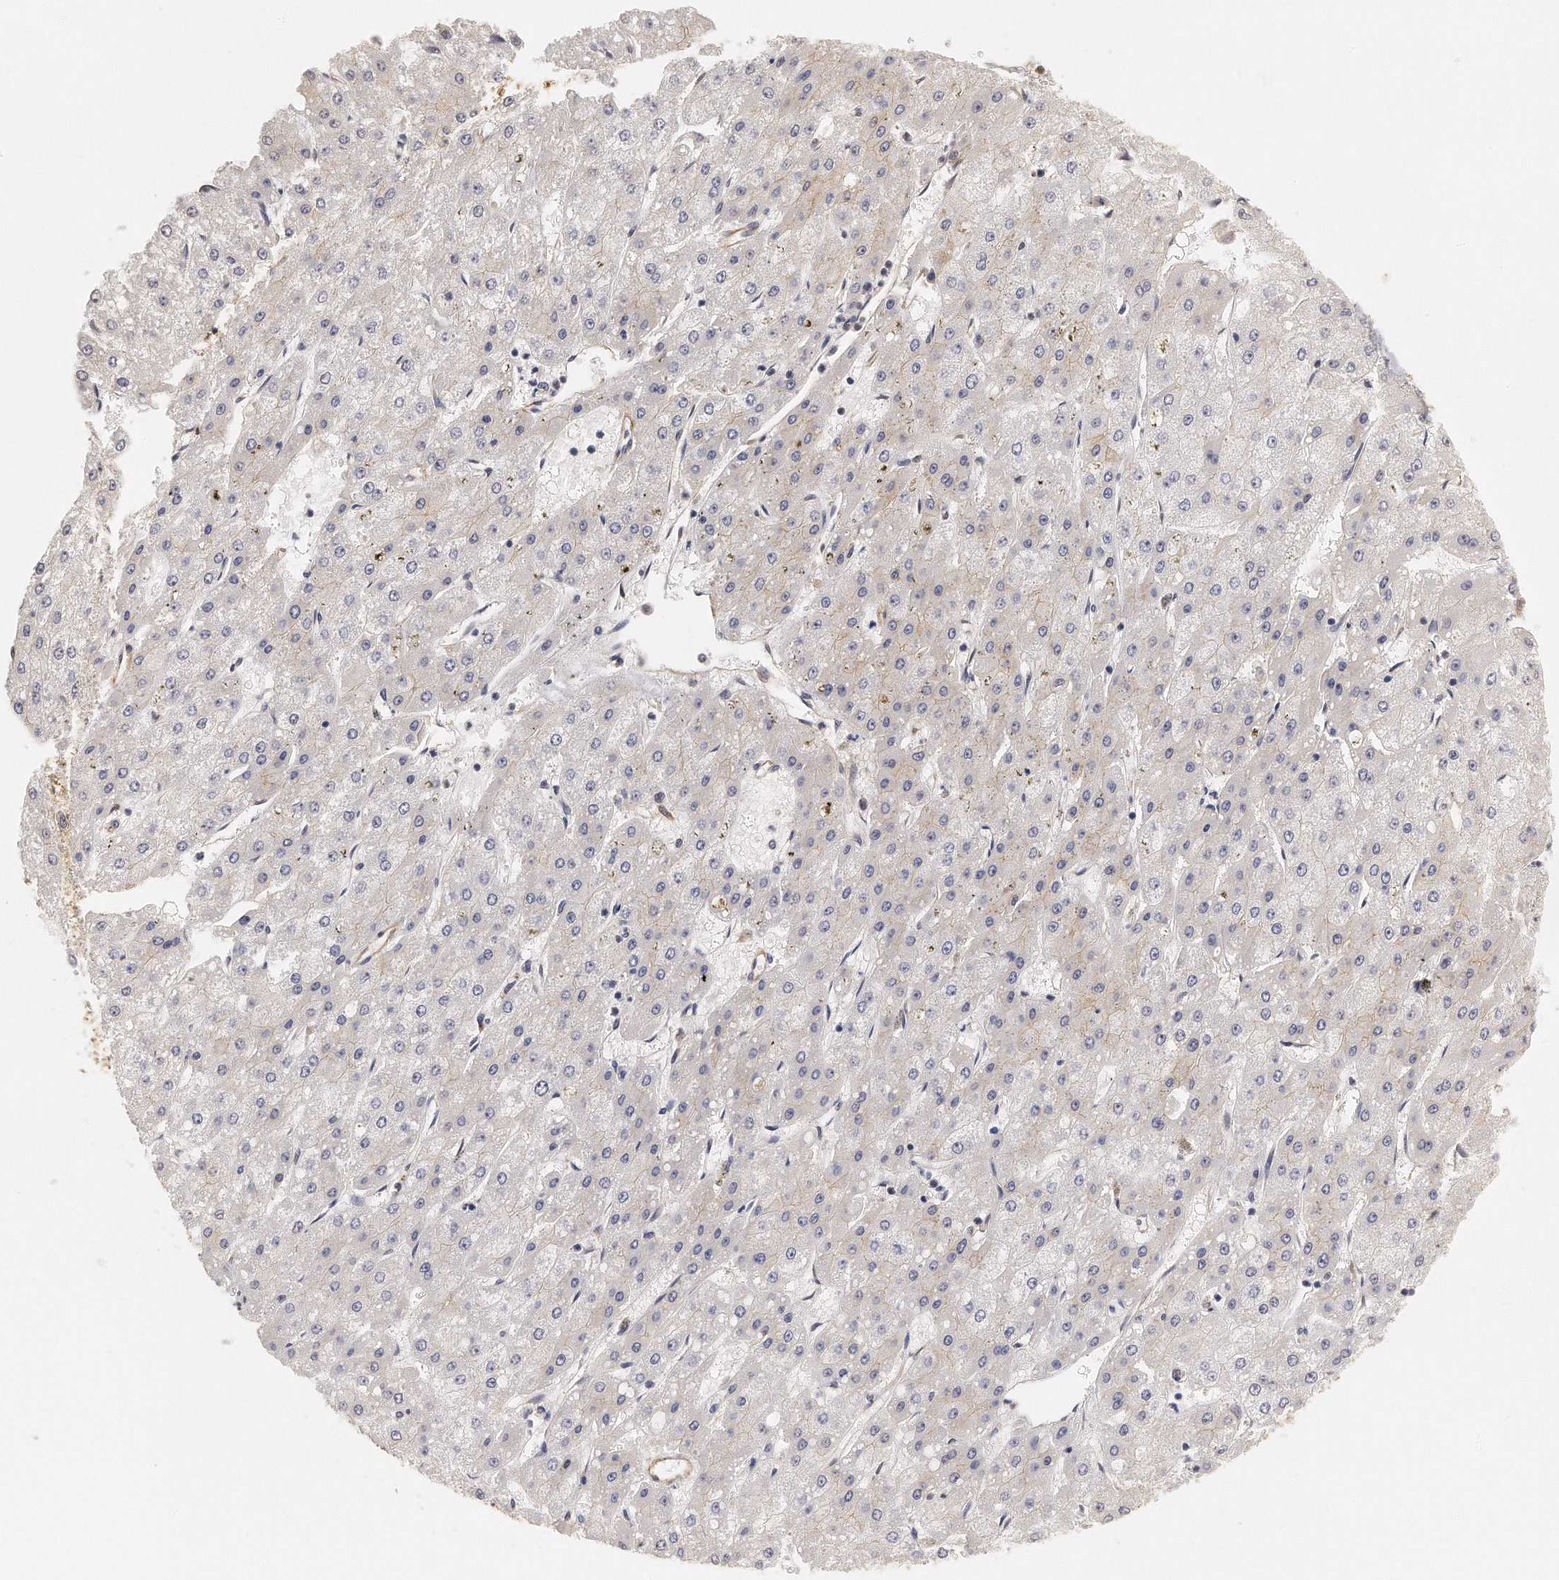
{"staining": {"intensity": "weak", "quantity": "<25%", "location": "cytoplasmic/membranous"}, "tissue": "liver cancer", "cell_type": "Tumor cells", "image_type": "cancer", "snomed": [{"axis": "morphology", "description": "Carcinoma, Hepatocellular, NOS"}, {"axis": "topography", "description": "Liver"}], "caption": "IHC of liver cancer reveals no expression in tumor cells. (DAB (3,3'-diaminobenzidine) immunohistochemistry visualized using brightfield microscopy, high magnification).", "gene": "CHST7", "patient": {"sex": "female", "age": 52}}